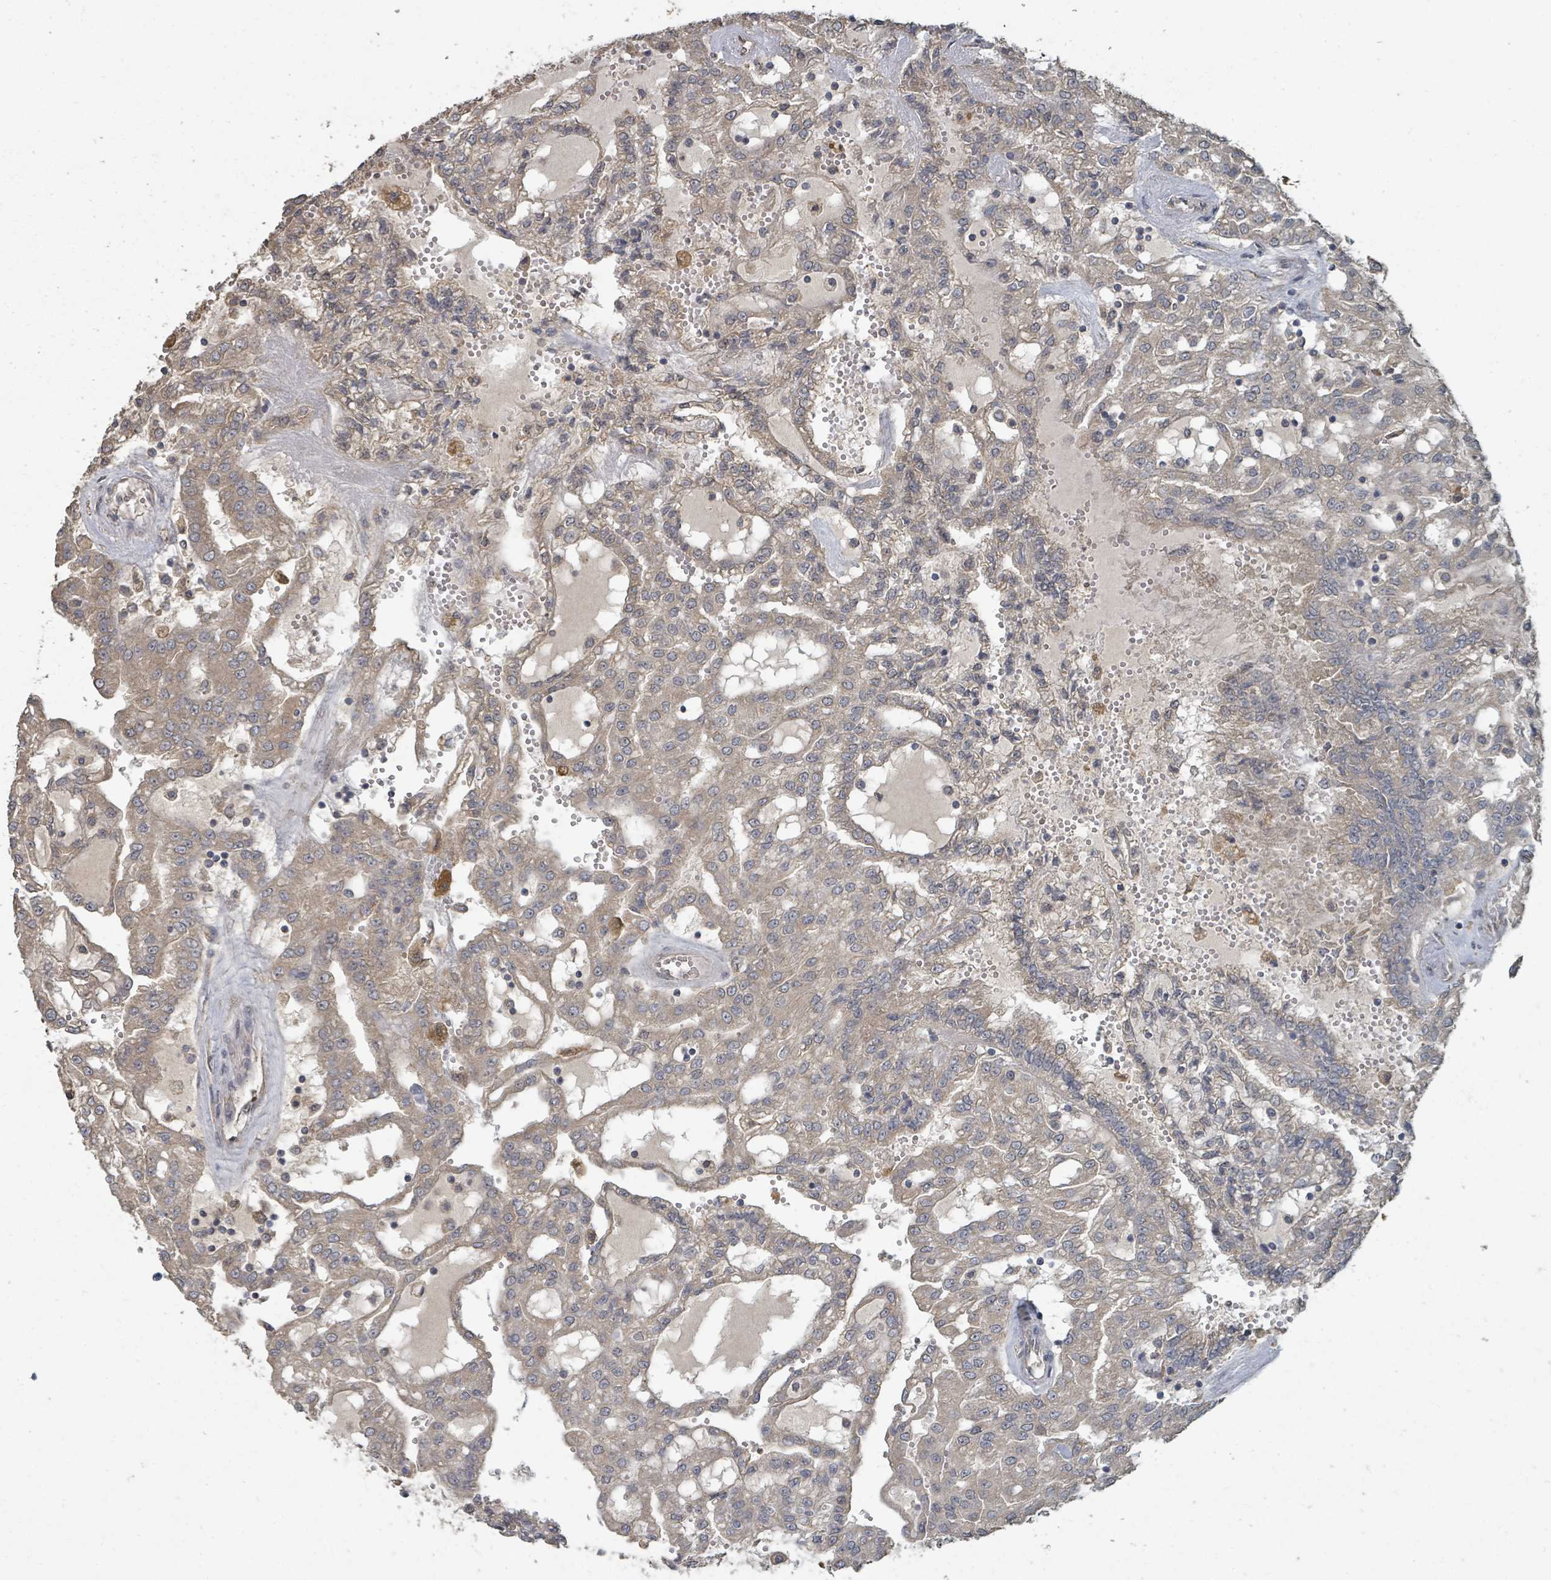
{"staining": {"intensity": "weak", "quantity": ">75%", "location": "cytoplasmic/membranous"}, "tissue": "renal cancer", "cell_type": "Tumor cells", "image_type": "cancer", "snomed": [{"axis": "morphology", "description": "Adenocarcinoma, NOS"}, {"axis": "topography", "description": "Kidney"}], "caption": "Protein expression by immunohistochemistry (IHC) displays weak cytoplasmic/membranous staining in about >75% of tumor cells in renal cancer. Using DAB (3,3'-diaminobenzidine) (brown) and hematoxylin (blue) stains, captured at high magnification using brightfield microscopy.", "gene": "WDFY1", "patient": {"sex": "male", "age": 63}}